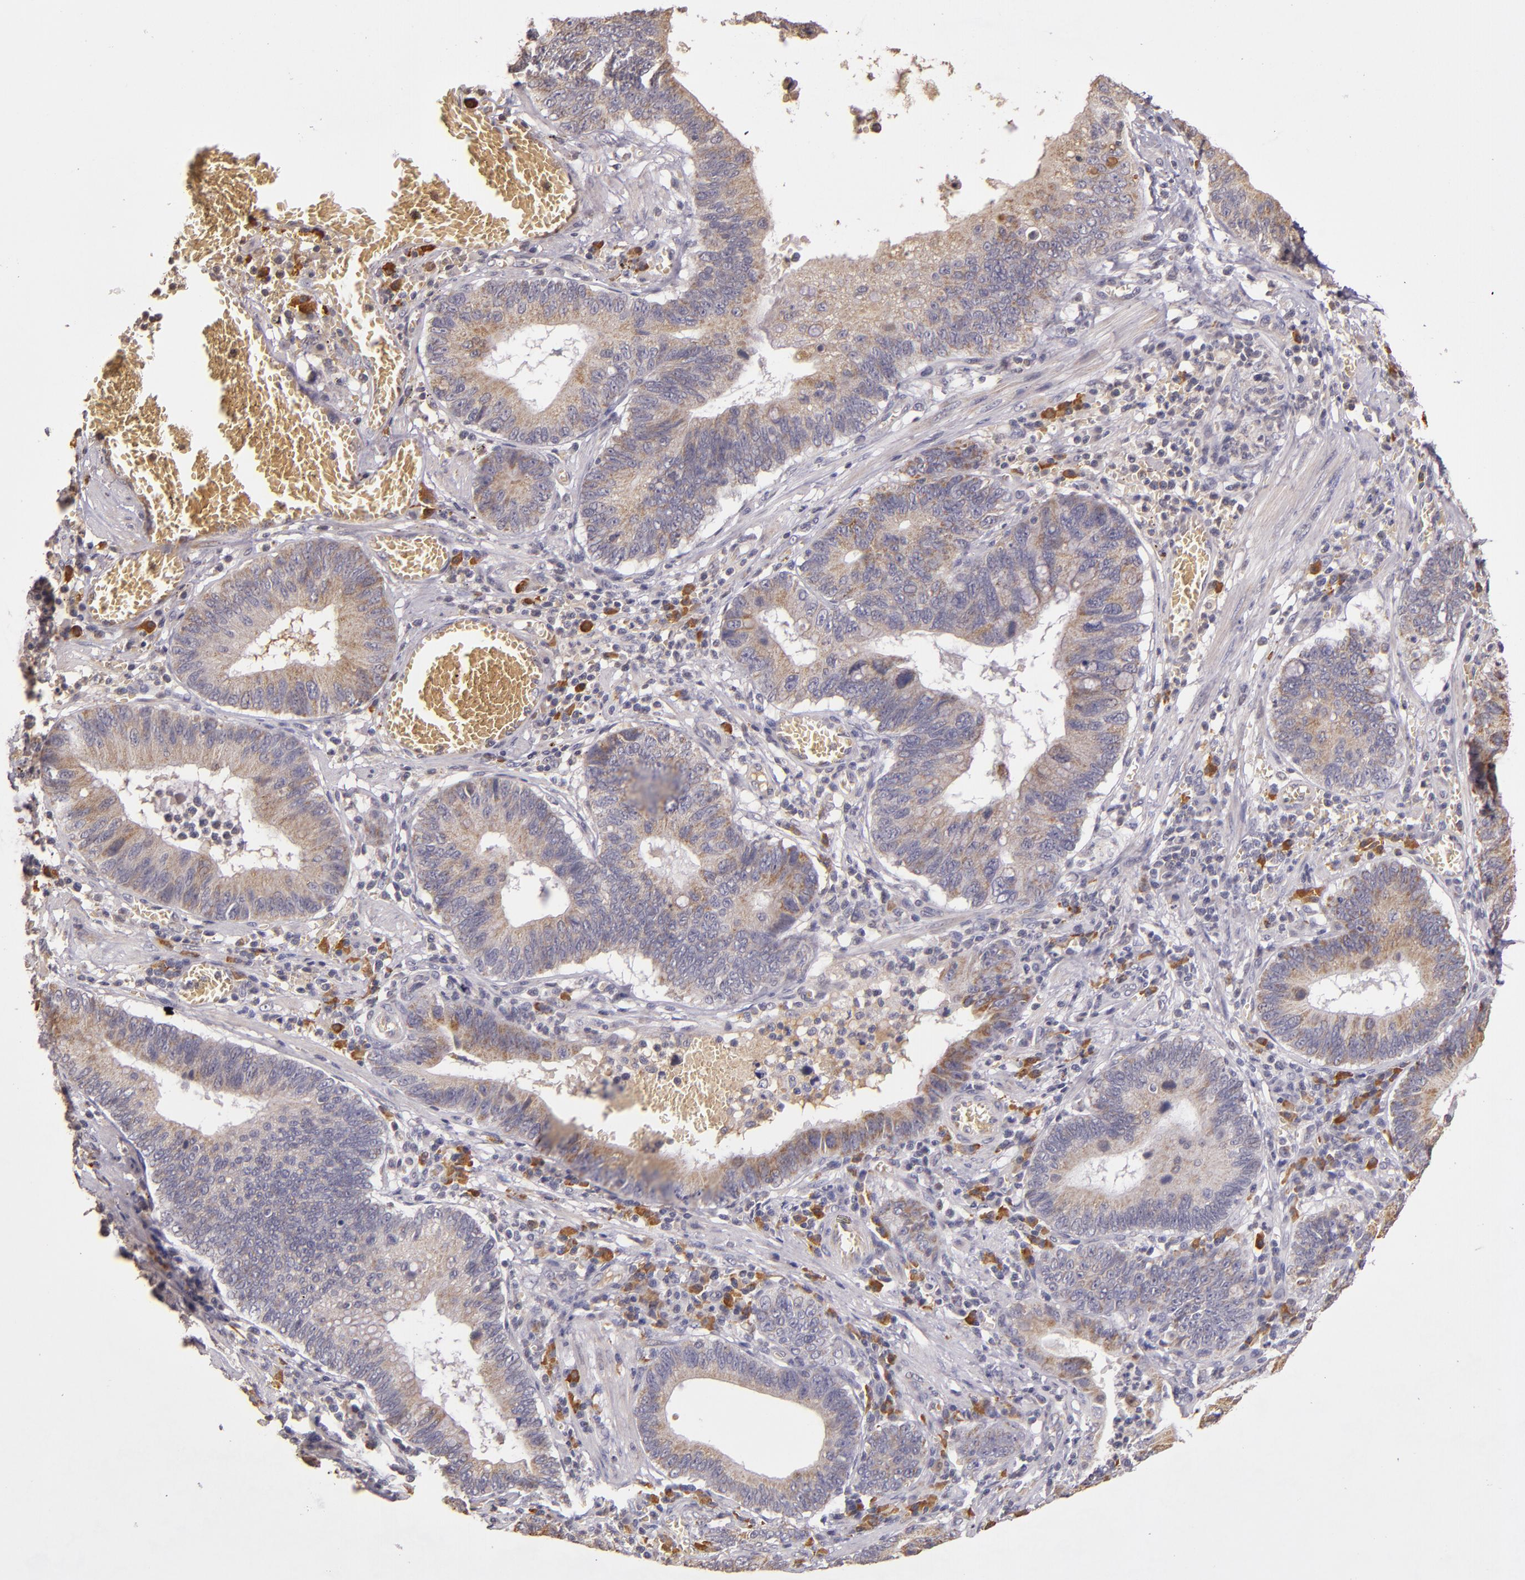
{"staining": {"intensity": "moderate", "quantity": "25%-75%", "location": "cytoplasmic/membranous"}, "tissue": "stomach cancer", "cell_type": "Tumor cells", "image_type": "cancer", "snomed": [{"axis": "morphology", "description": "Adenocarcinoma, NOS"}, {"axis": "topography", "description": "Stomach"}, {"axis": "topography", "description": "Gastric cardia"}], "caption": "IHC histopathology image of human adenocarcinoma (stomach) stained for a protein (brown), which shows medium levels of moderate cytoplasmic/membranous expression in about 25%-75% of tumor cells.", "gene": "ABL1", "patient": {"sex": "male", "age": 59}}